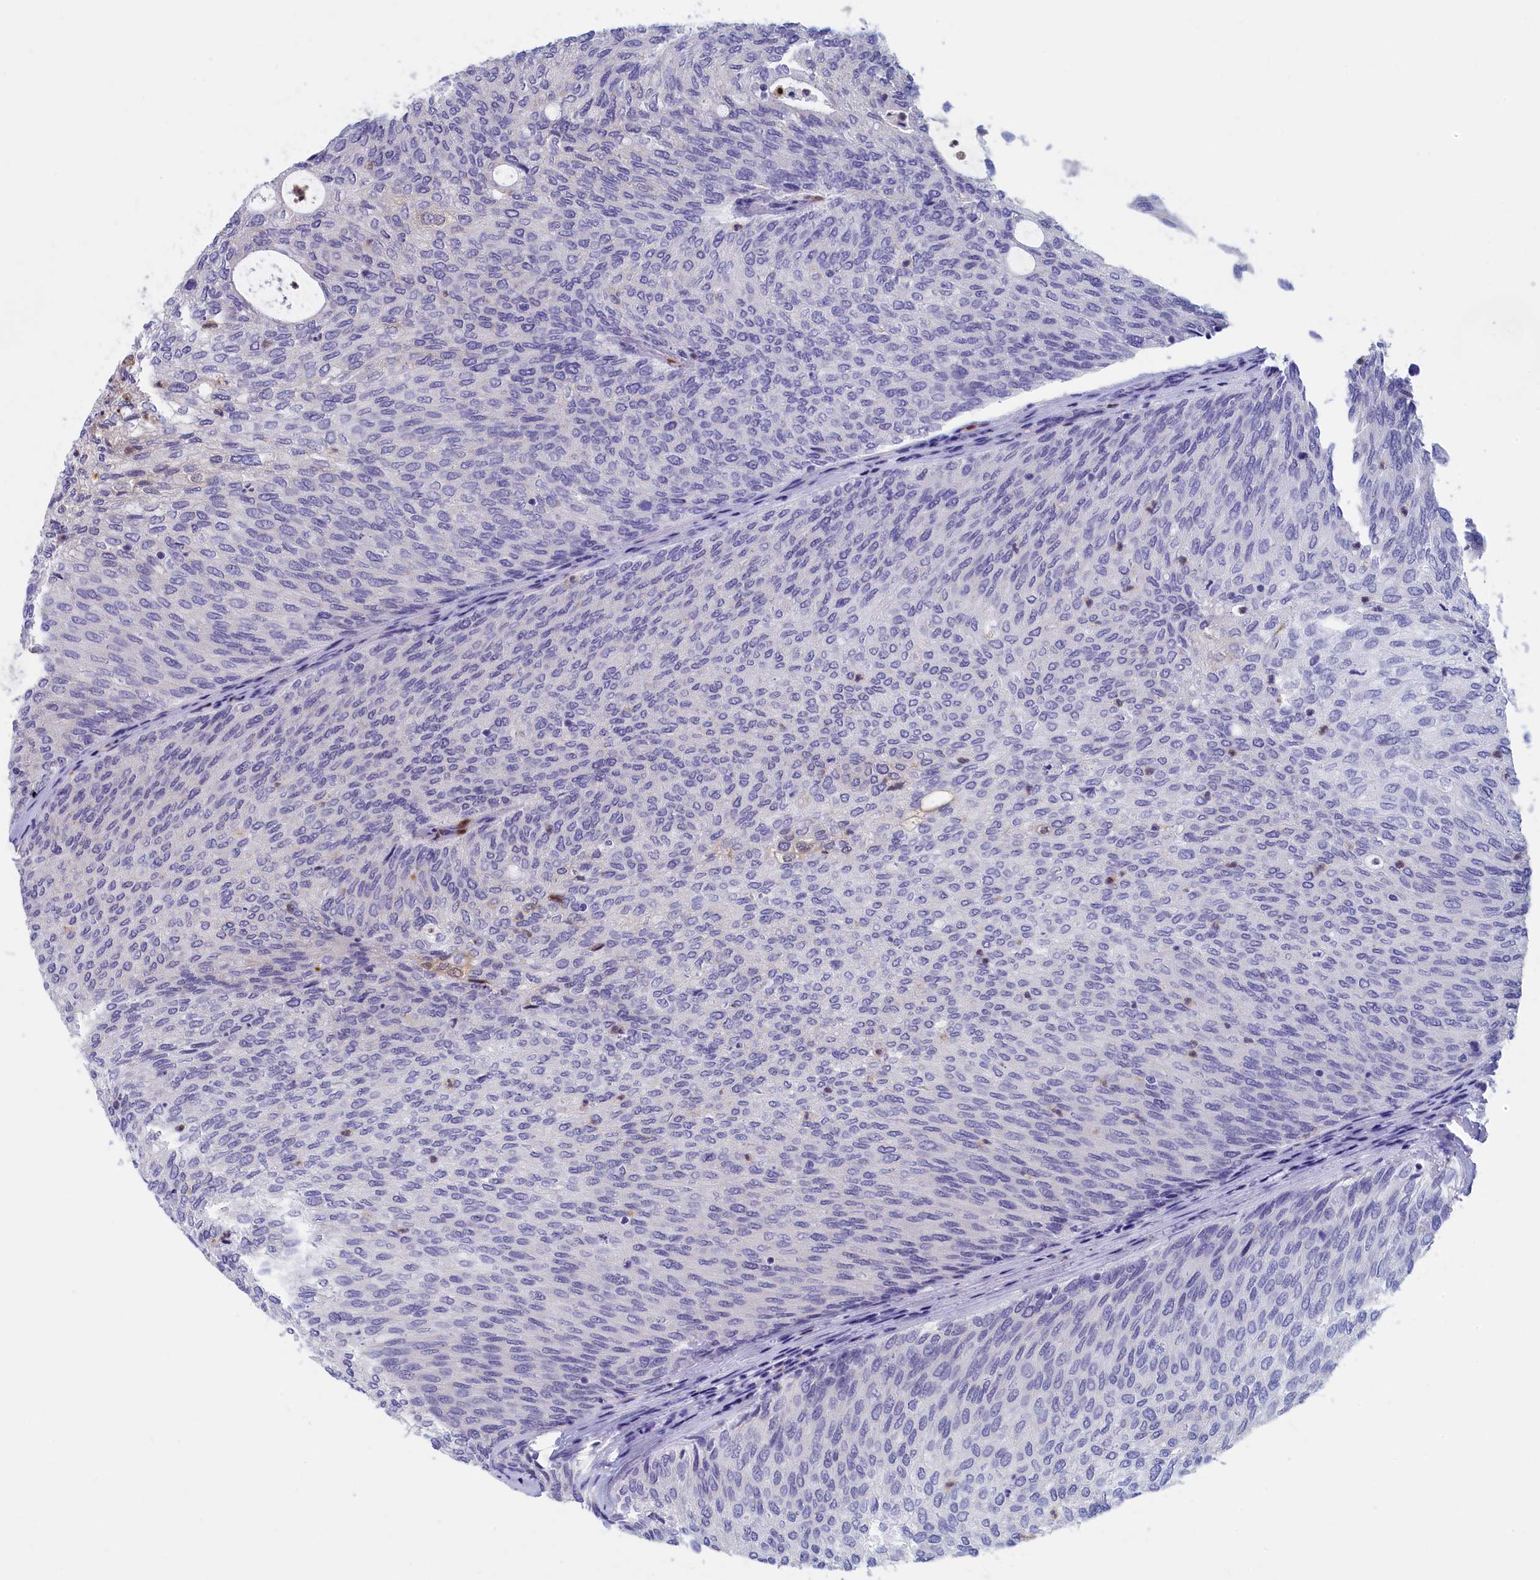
{"staining": {"intensity": "negative", "quantity": "none", "location": "none"}, "tissue": "urothelial cancer", "cell_type": "Tumor cells", "image_type": "cancer", "snomed": [{"axis": "morphology", "description": "Urothelial carcinoma, Low grade"}, {"axis": "topography", "description": "Urinary bladder"}], "caption": "Immunohistochemical staining of low-grade urothelial carcinoma displays no significant staining in tumor cells.", "gene": "EPB41L4B", "patient": {"sex": "female", "age": 79}}